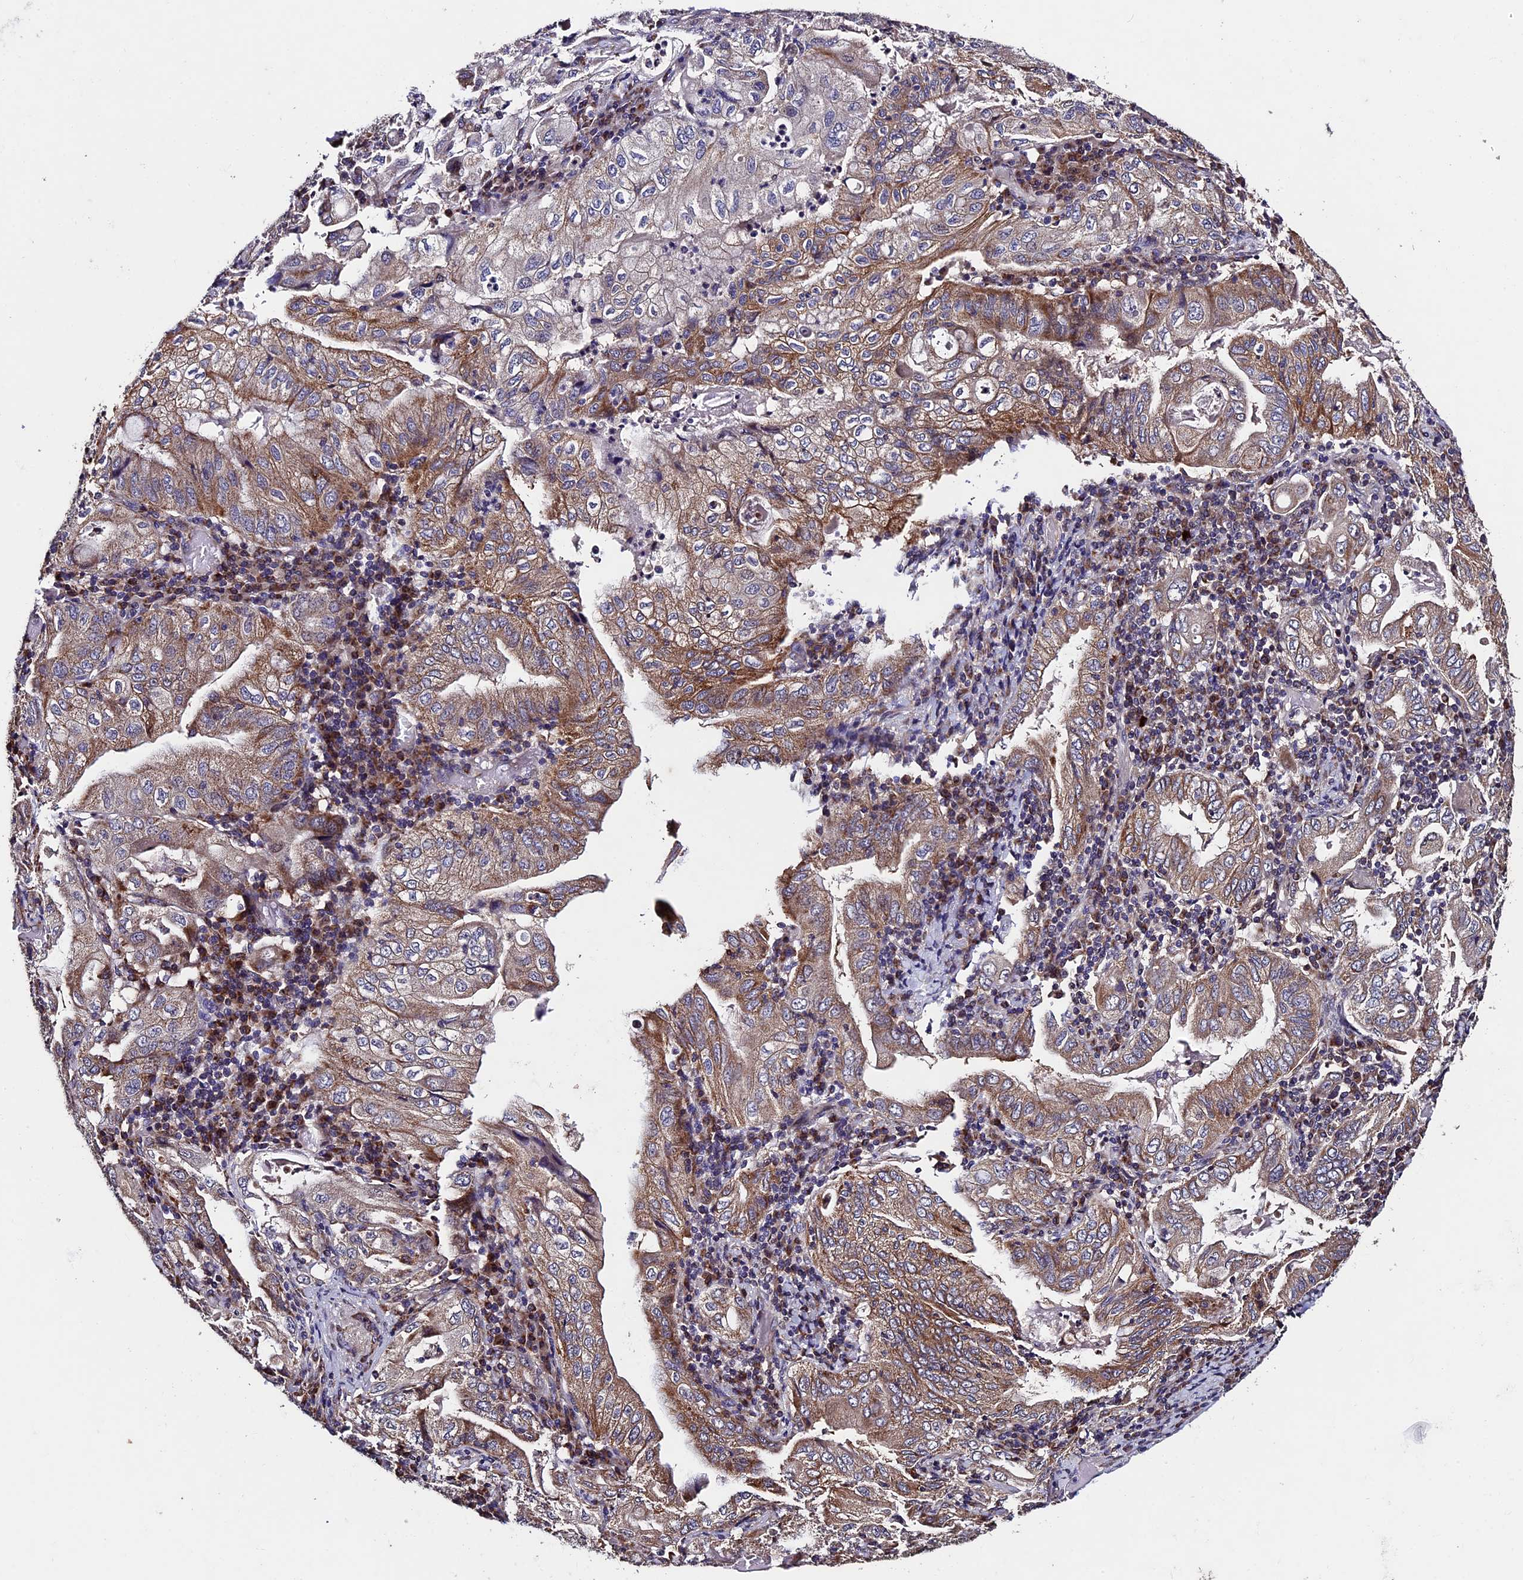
{"staining": {"intensity": "moderate", "quantity": ">75%", "location": "cytoplasmic/membranous"}, "tissue": "stomach cancer", "cell_type": "Tumor cells", "image_type": "cancer", "snomed": [{"axis": "morphology", "description": "Normal tissue, NOS"}, {"axis": "morphology", "description": "Adenocarcinoma, NOS"}, {"axis": "topography", "description": "Esophagus"}, {"axis": "topography", "description": "Stomach, upper"}, {"axis": "topography", "description": "Peripheral nerve tissue"}], "caption": "Protein expression analysis of human stomach cancer (adenocarcinoma) reveals moderate cytoplasmic/membranous expression in approximately >75% of tumor cells.", "gene": "RNF17", "patient": {"sex": "male", "age": 62}}